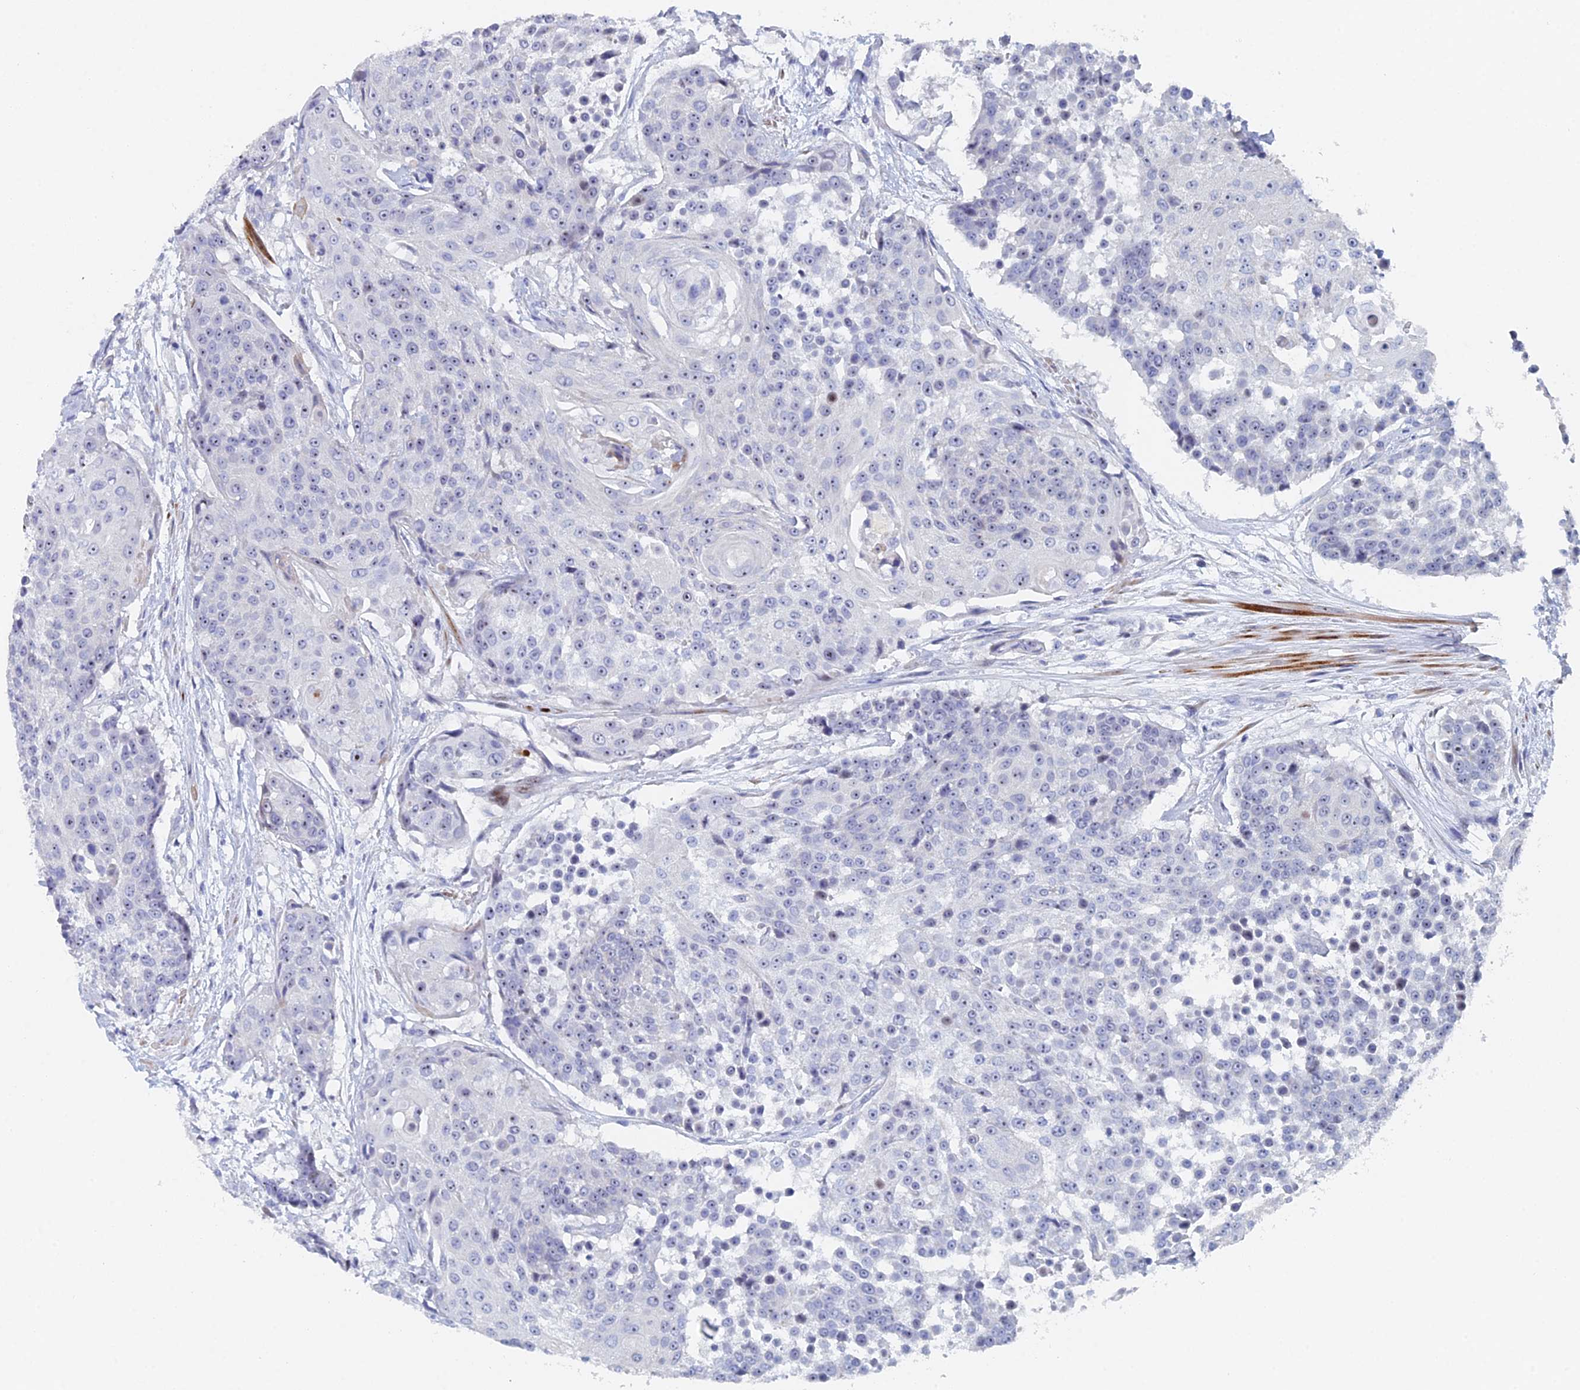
{"staining": {"intensity": "negative", "quantity": "none", "location": "none"}, "tissue": "urothelial cancer", "cell_type": "Tumor cells", "image_type": "cancer", "snomed": [{"axis": "morphology", "description": "Urothelial carcinoma, High grade"}, {"axis": "topography", "description": "Urinary bladder"}], "caption": "Photomicrograph shows no protein positivity in tumor cells of high-grade urothelial carcinoma tissue.", "gene": "DRGX", "patient": {"sex": "female", "age": 63}}